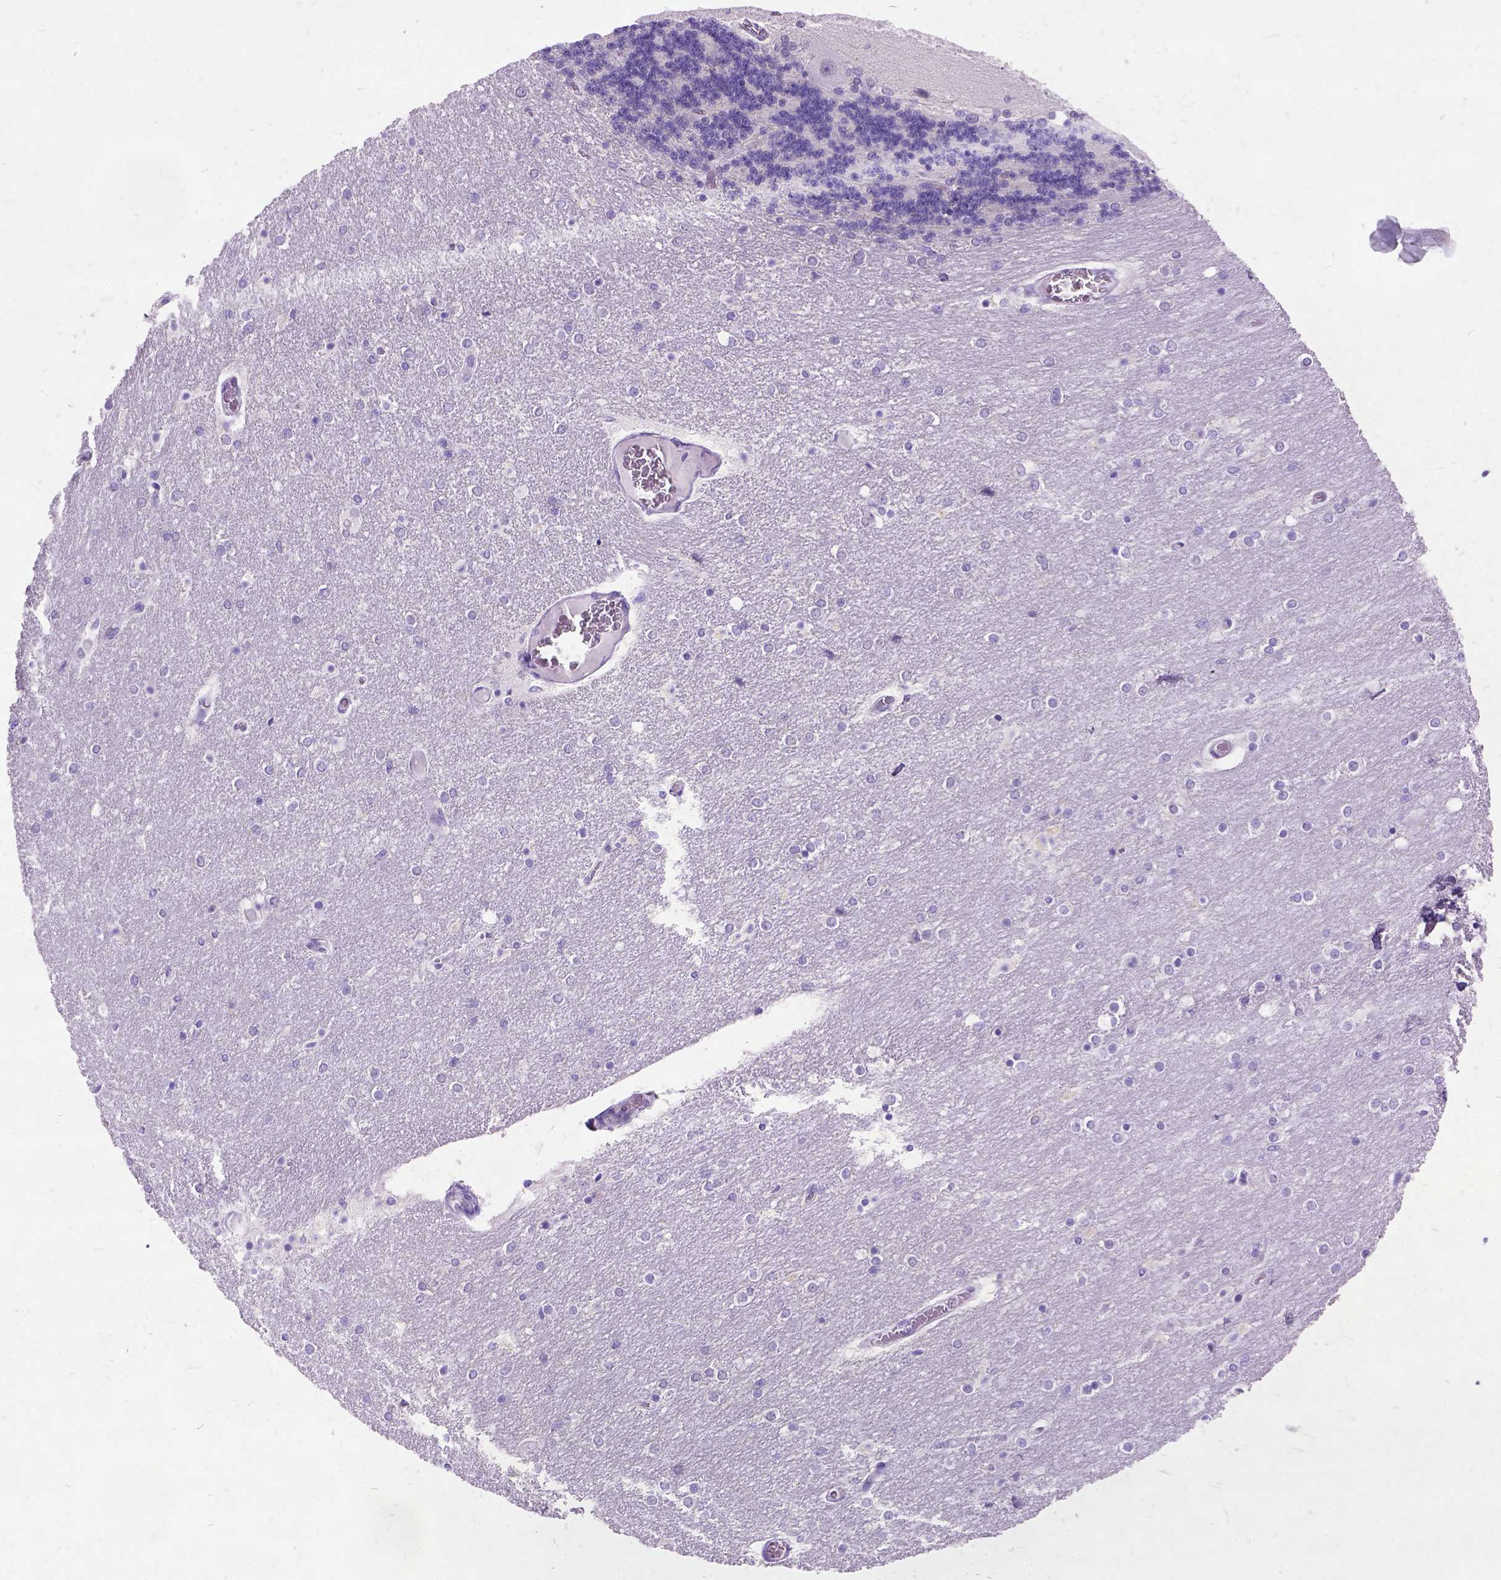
{"staining": {"intensity": "moderate", "quantity": "<25%", "location": "cytoplasmic/membranous"}, "tissue": "cerebellum", "cell_type": "Cells in granular layer", "image_type": "normal", "snomed": [{"axis": "morphology", "description": "Normal tissue, NOS"}, {"axis": "topography", "description": "Cerebellum"}], "caption": "Unremarkable cerebellum was stained to show a protein in brown. There is low levels of moderate cytoplasmic/membranous staining in about <25% of cells in granular layer. (Brightfield microscopy of DAB IHC at high magnification).", "gene": "NEUROD4", "patient": {"sex": "female", "age": 54}}